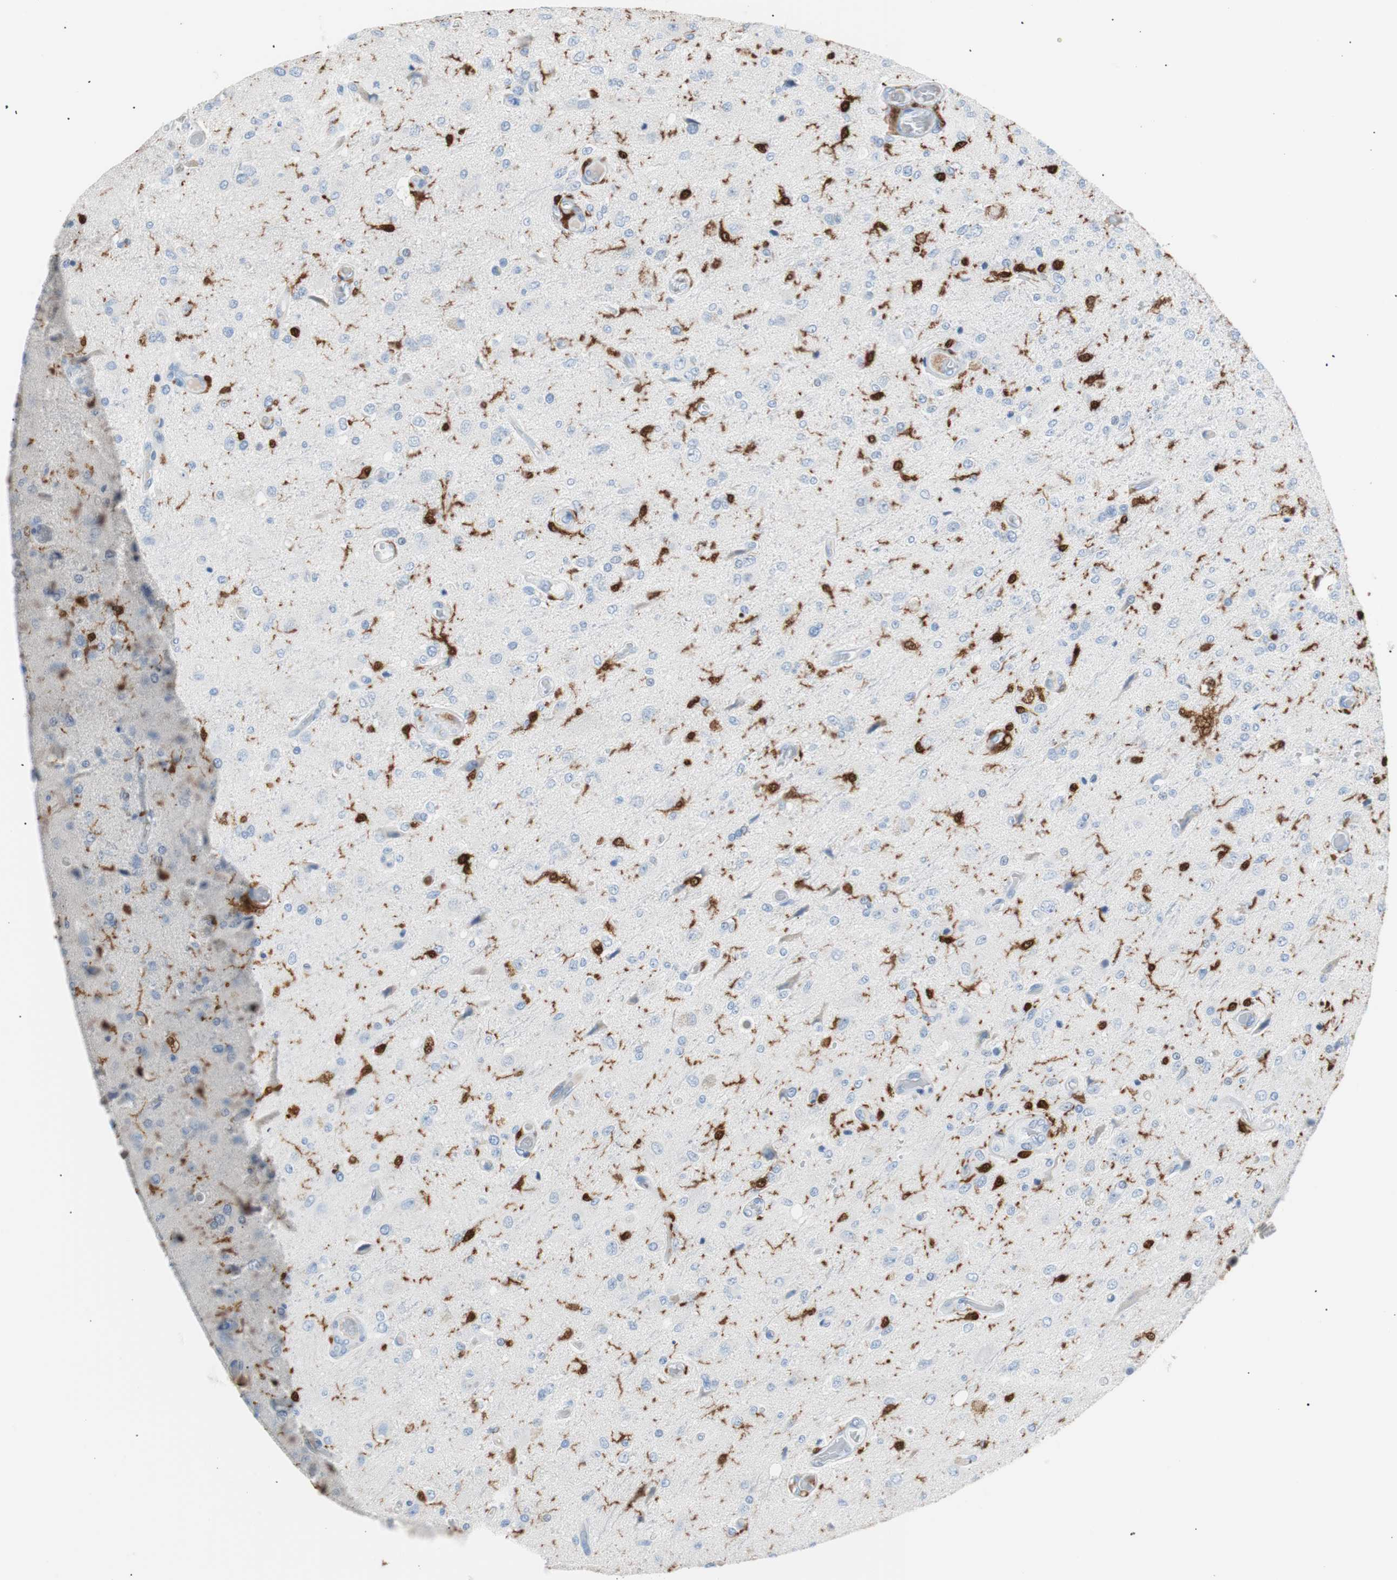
{"staining": {"intensity": "strong", "quantity": "<25%", "location": "nuclear"}, "tissue": "glioma", "cell_type": "Tumor cells", "image_type": "cancer", "snomed": [{"axis": "morphology", "description": "Normal tissue, NOS"}, {"axis": "morphology", "description": "Glioma, malignant, High grade"}, {"axis": "topography", "description": "Cerebral cortex"}], "caption": "High-grade glioma (malignant) stained with a protein marker exhibits strong staining in tumor cells.", "gene": "IL18", "patient": {"sex": "male", "age": 77}}